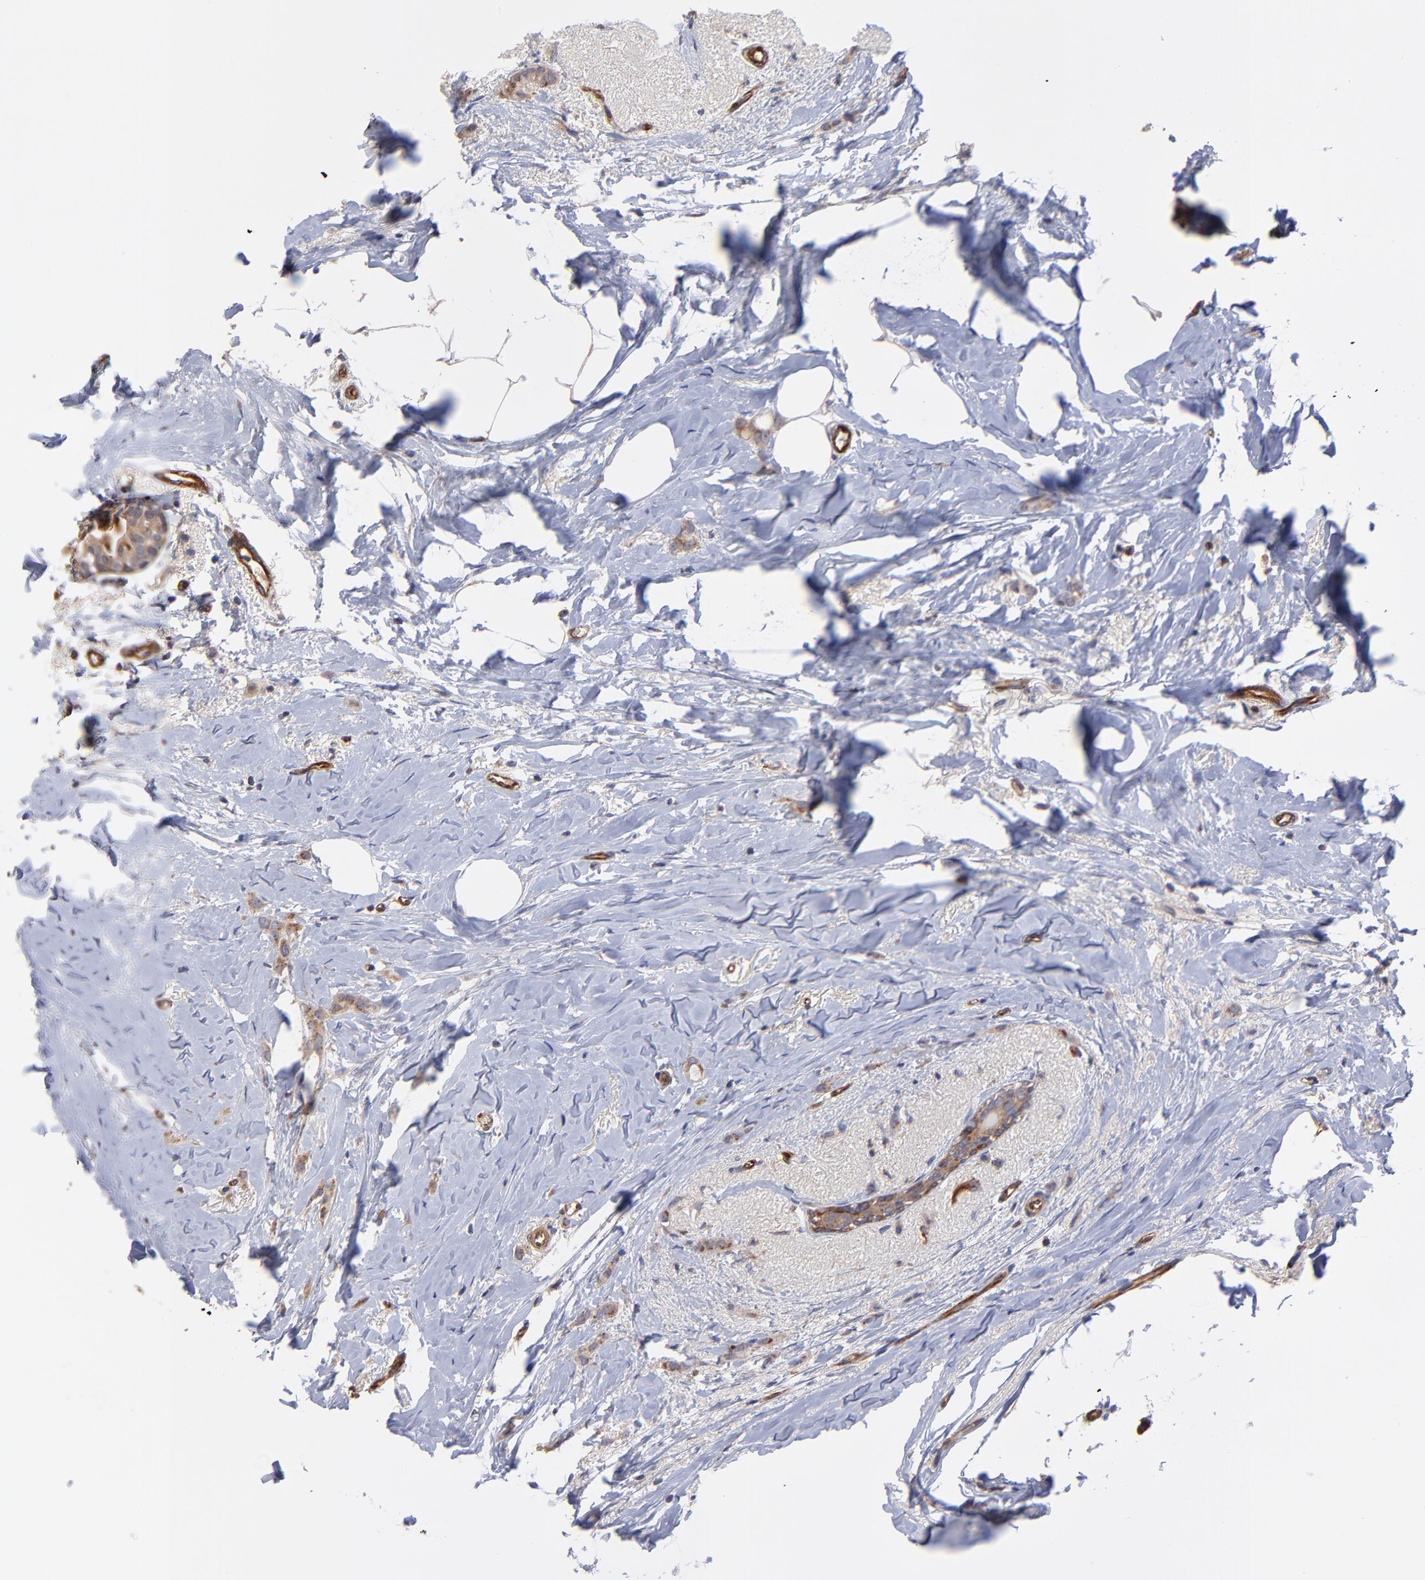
{"staining": {"intensity": "moderate", "quantity": ">75%", "location": "cytoplasmic/membranous"}, "tissue": "breast cancer", "cell_type": "Tumor cells", "image_type": "cancer", "snomed": [{"axis": "morphology", "description": "Lobular carcinoma"}, {"axis": "topography", "description": "Breast"}], "caption": "Immunohistochemical staining of human breast cancer displays medium levels of moderate cytoplasmic/membranous protein expression in about >75% of tumor cells. The staining was performed using DAB (3,3'-diaminobenzidine), with brown indicating positive protein expression. Nuclei are stained blue with hematoxylin.", "gene": "ASB7", "patient": {"sex": "female", "age": 55}}